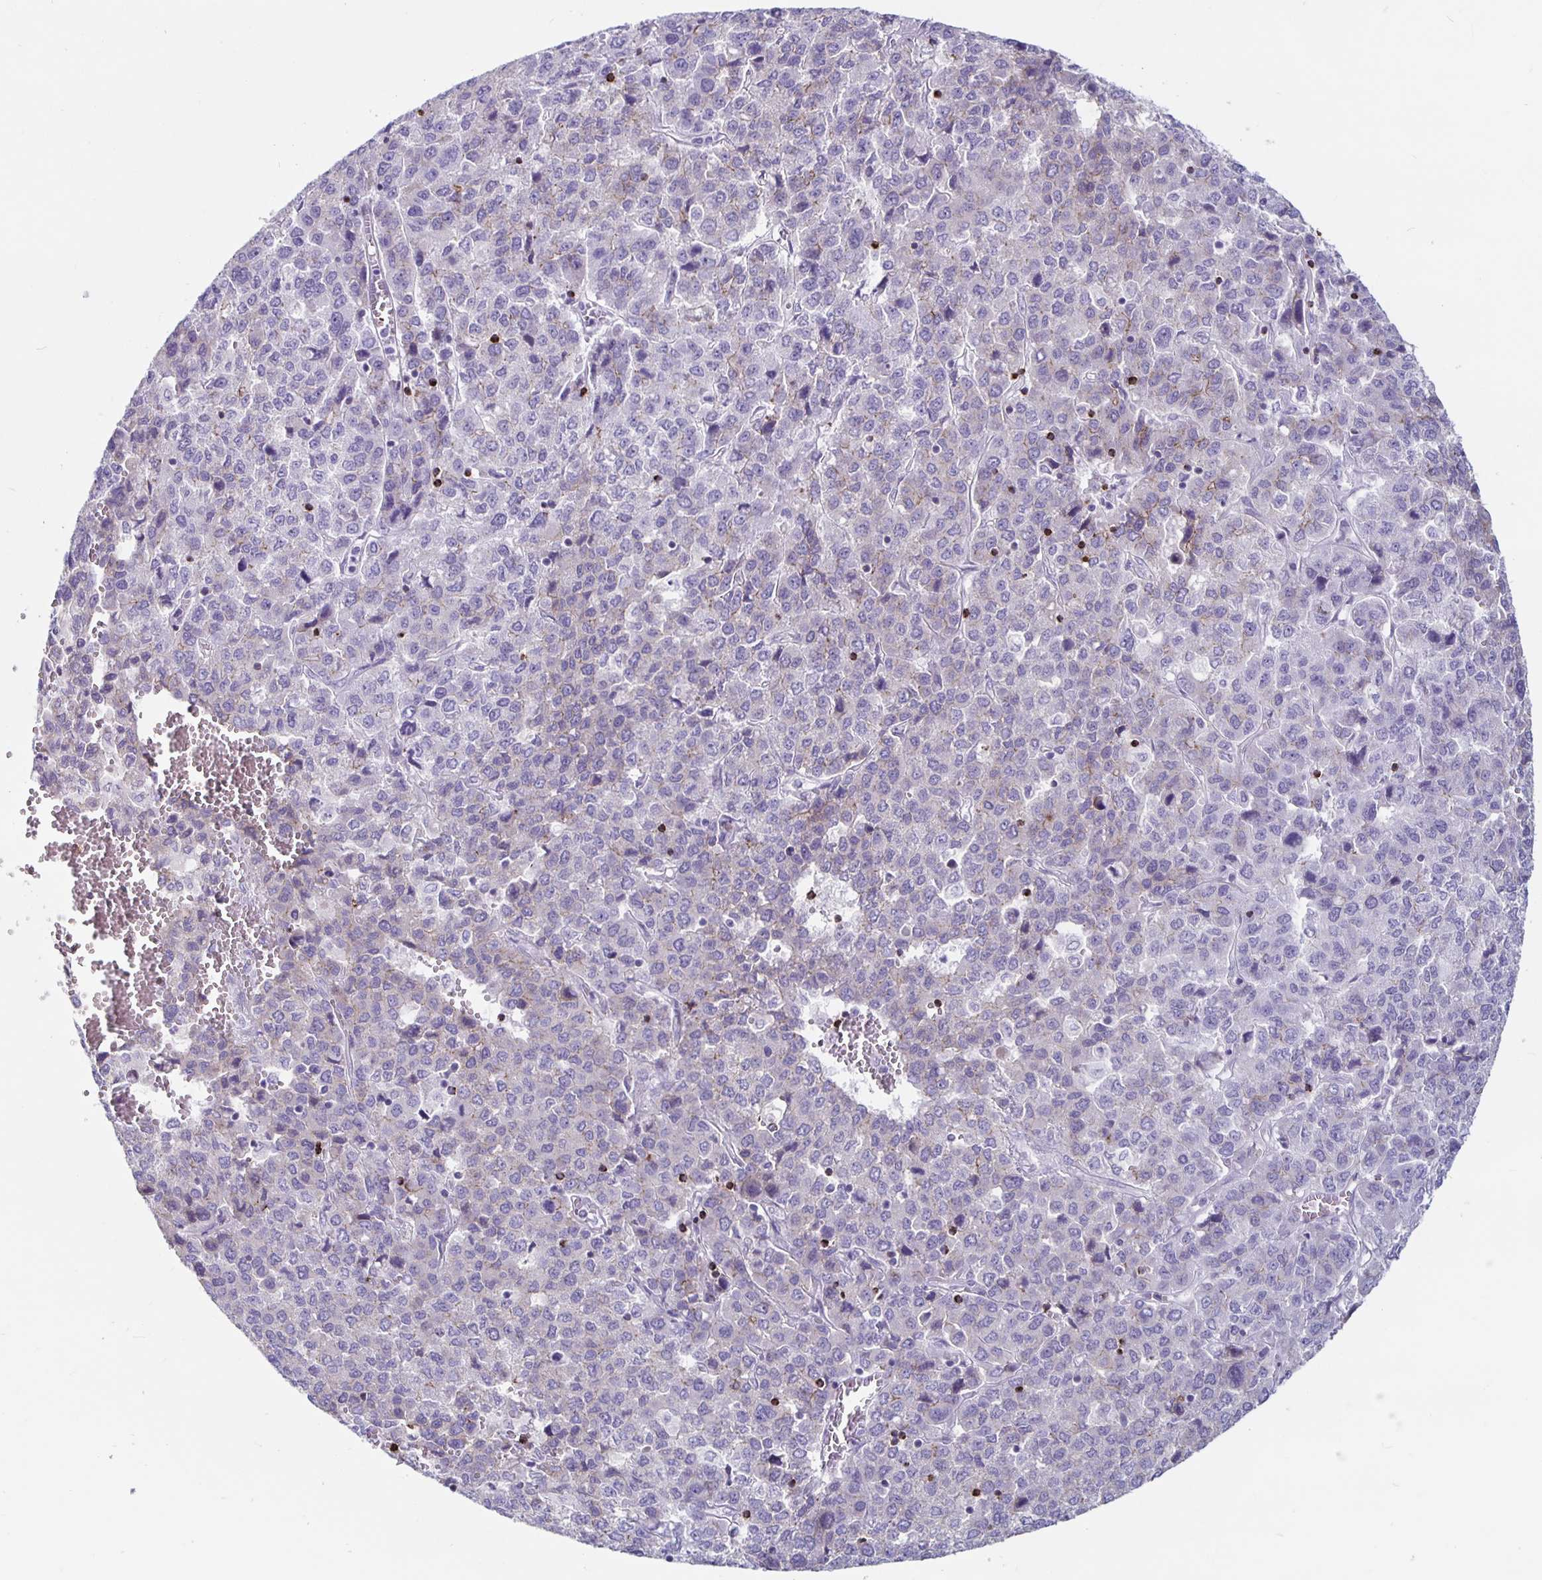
{"staining": {"intensity": "negative", "quantity": "none", "location": "none"}, "tissue": "liver cancer", "cell_type": "Tumor cells", "image_type": "cancer", "snomed": [{"axis": "morphology", "description": "Carcinoma, Hepatocellular, NOS"}, {"axis": "topography", "description": "Liver"}], "caption": "Tumor cells show no significant protein expression in liver cancer (hepatocellular carcinoma).", "gene": "GZMK", "patient": {"sex": "male", "age": 69}}